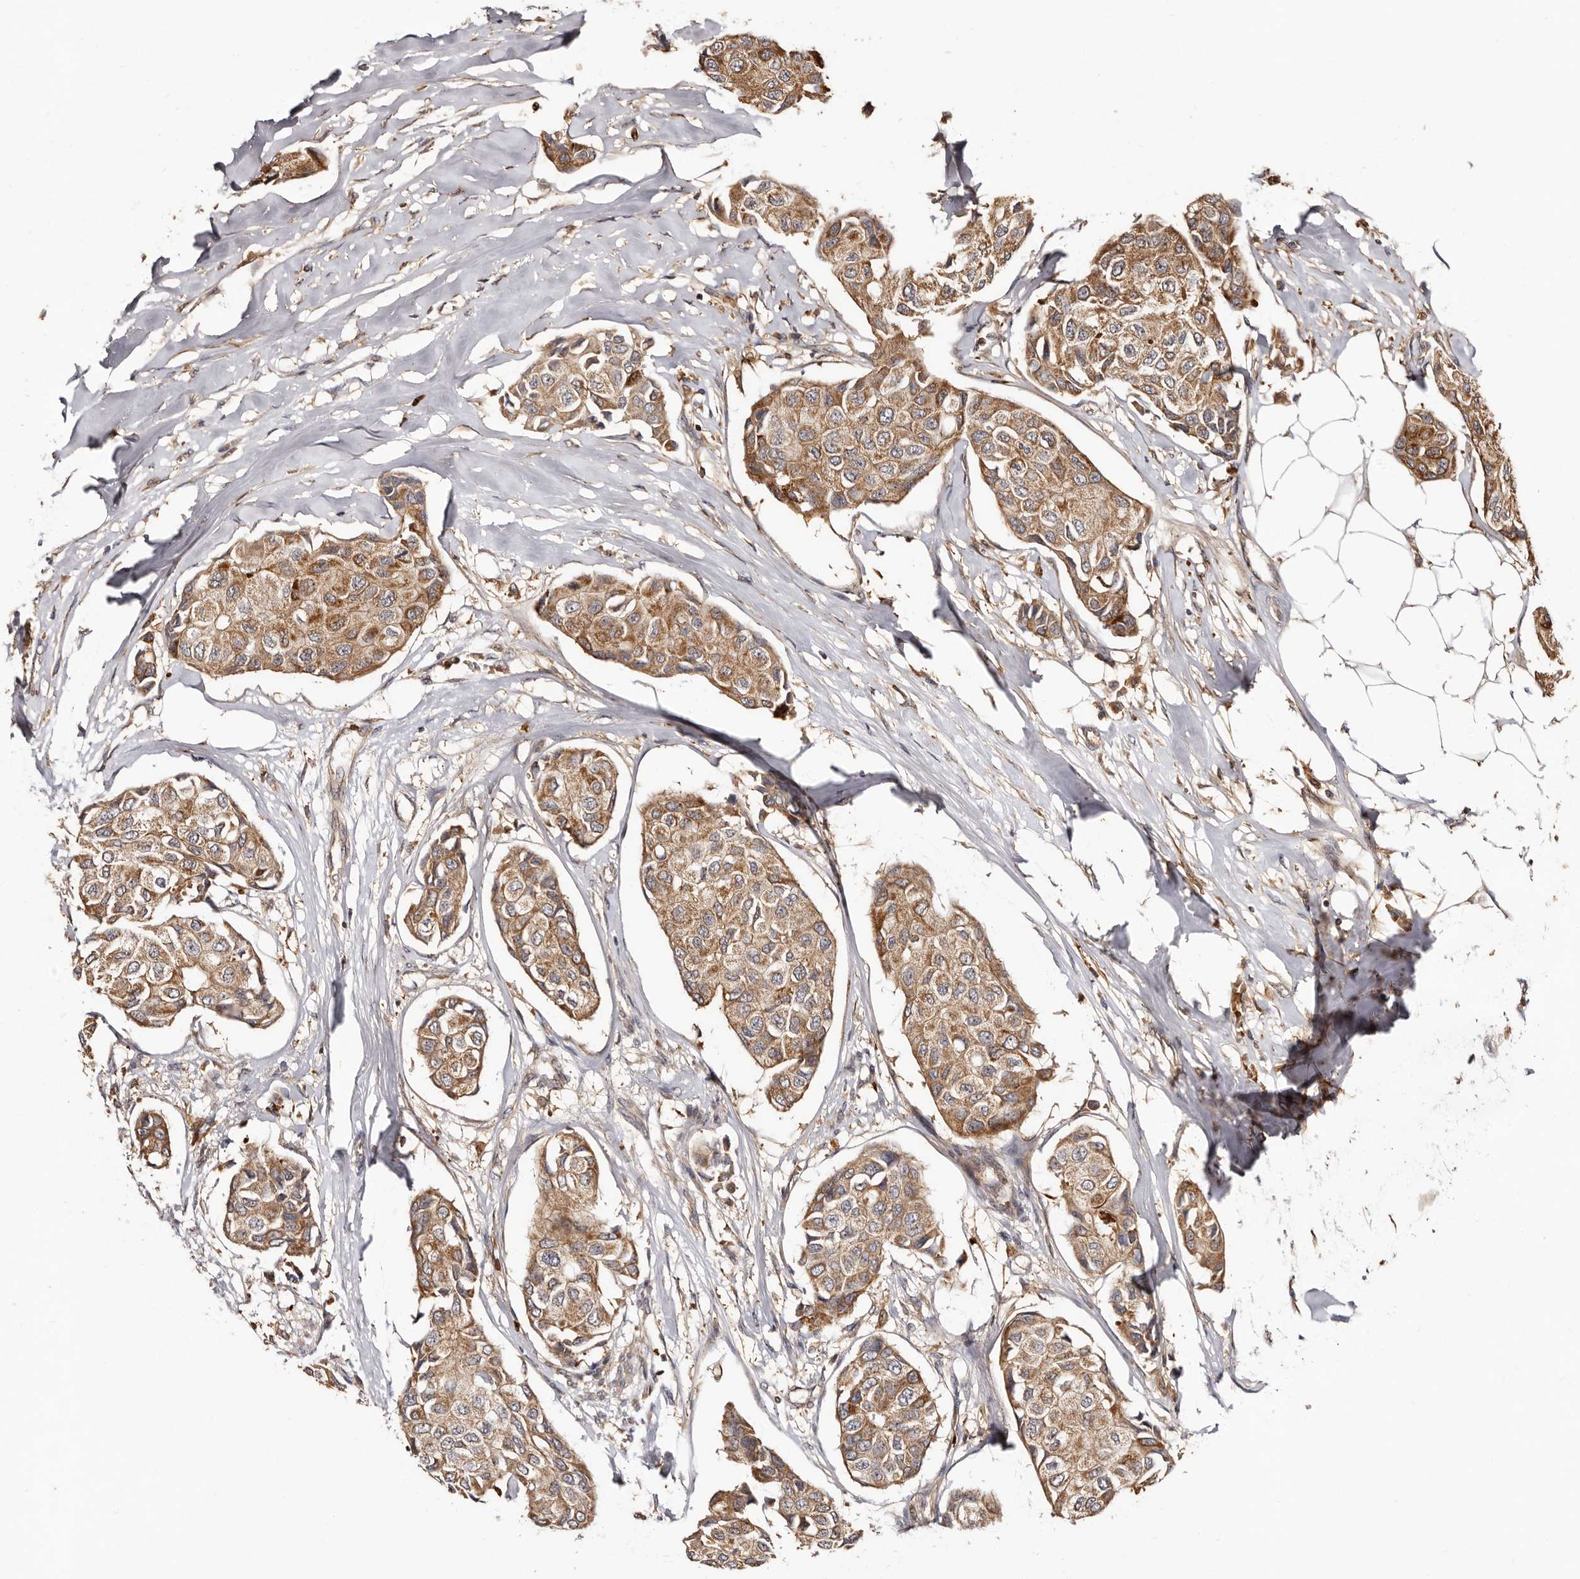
{"staining": {"intensity": "moderate", "quantity": ">75%", "location": "cytoplasmic/membranous"}, "tissue": "breast cancer", "cell_type": "Tumor cells", "image_type": "cancer", "snomed": [{"axis": "morphology", "description": "Duct carcinoma"}, {"axis": "topography", "description": "Breast"}], "caption": "This micrograph demonstrates immunohistochemistry staining of human breast cancer, with medium moderate cytoplasmic/membranous expression in about >75% of tumor cells.", "gene": "BAX", "patient": {"sex": "female", "age": 80}}